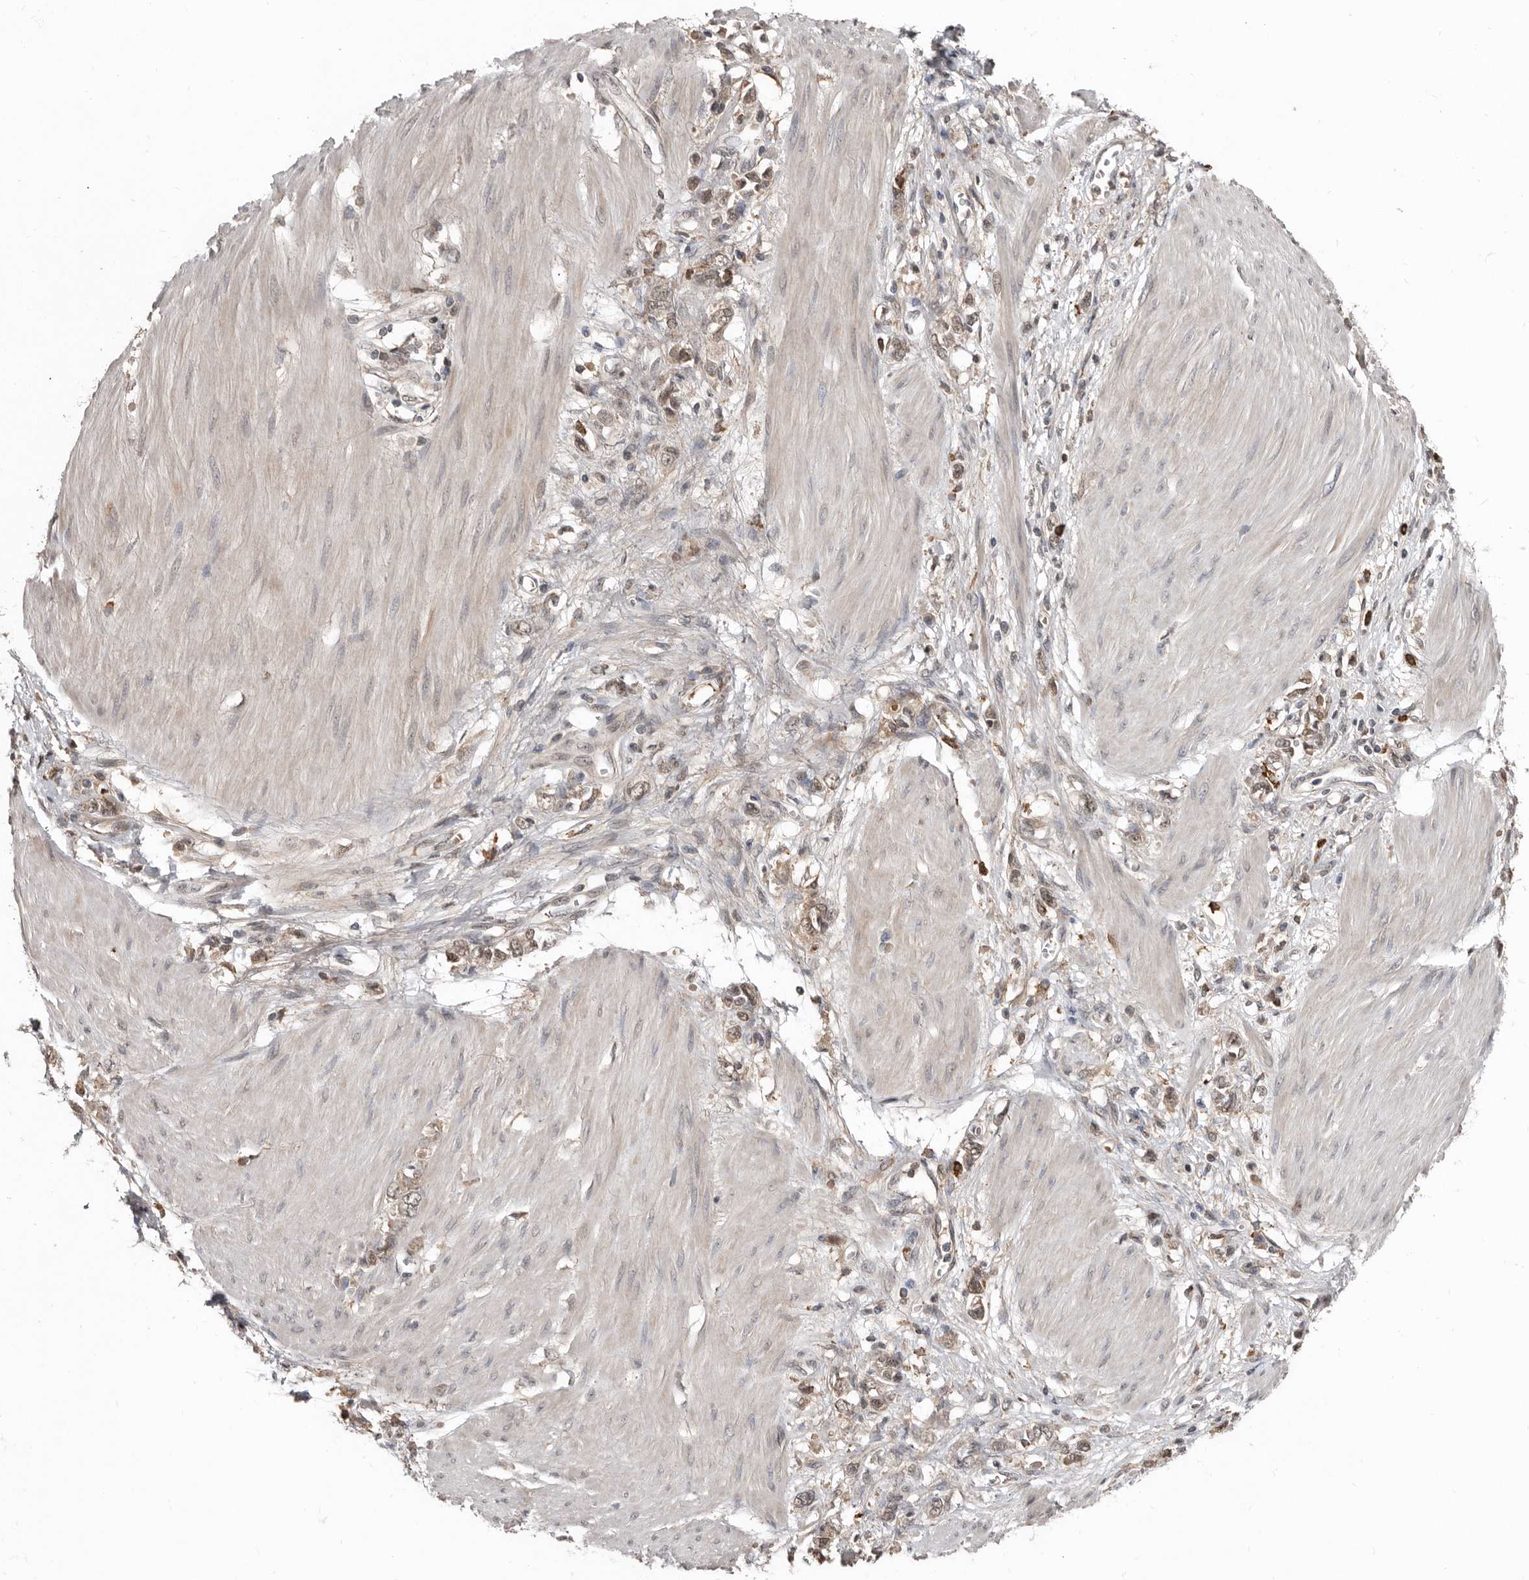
{"staining": {"intensity": "negative", "quantity": "none", "location": "none"}, "tissue": "stomach cancer", "cell_type": "Tumor cells", "image_type": "cancer", "snomed": [{"axis": "morphology", "description": "Adenocarcinoma, NOS"}, {"axis": "topography", "description": "Stomach"}], "caption": "Tumor cells show no significant protein expression in stomach cancer.", "gene": "LRGUK", "patient": {"sex": "female", "age": 76}}